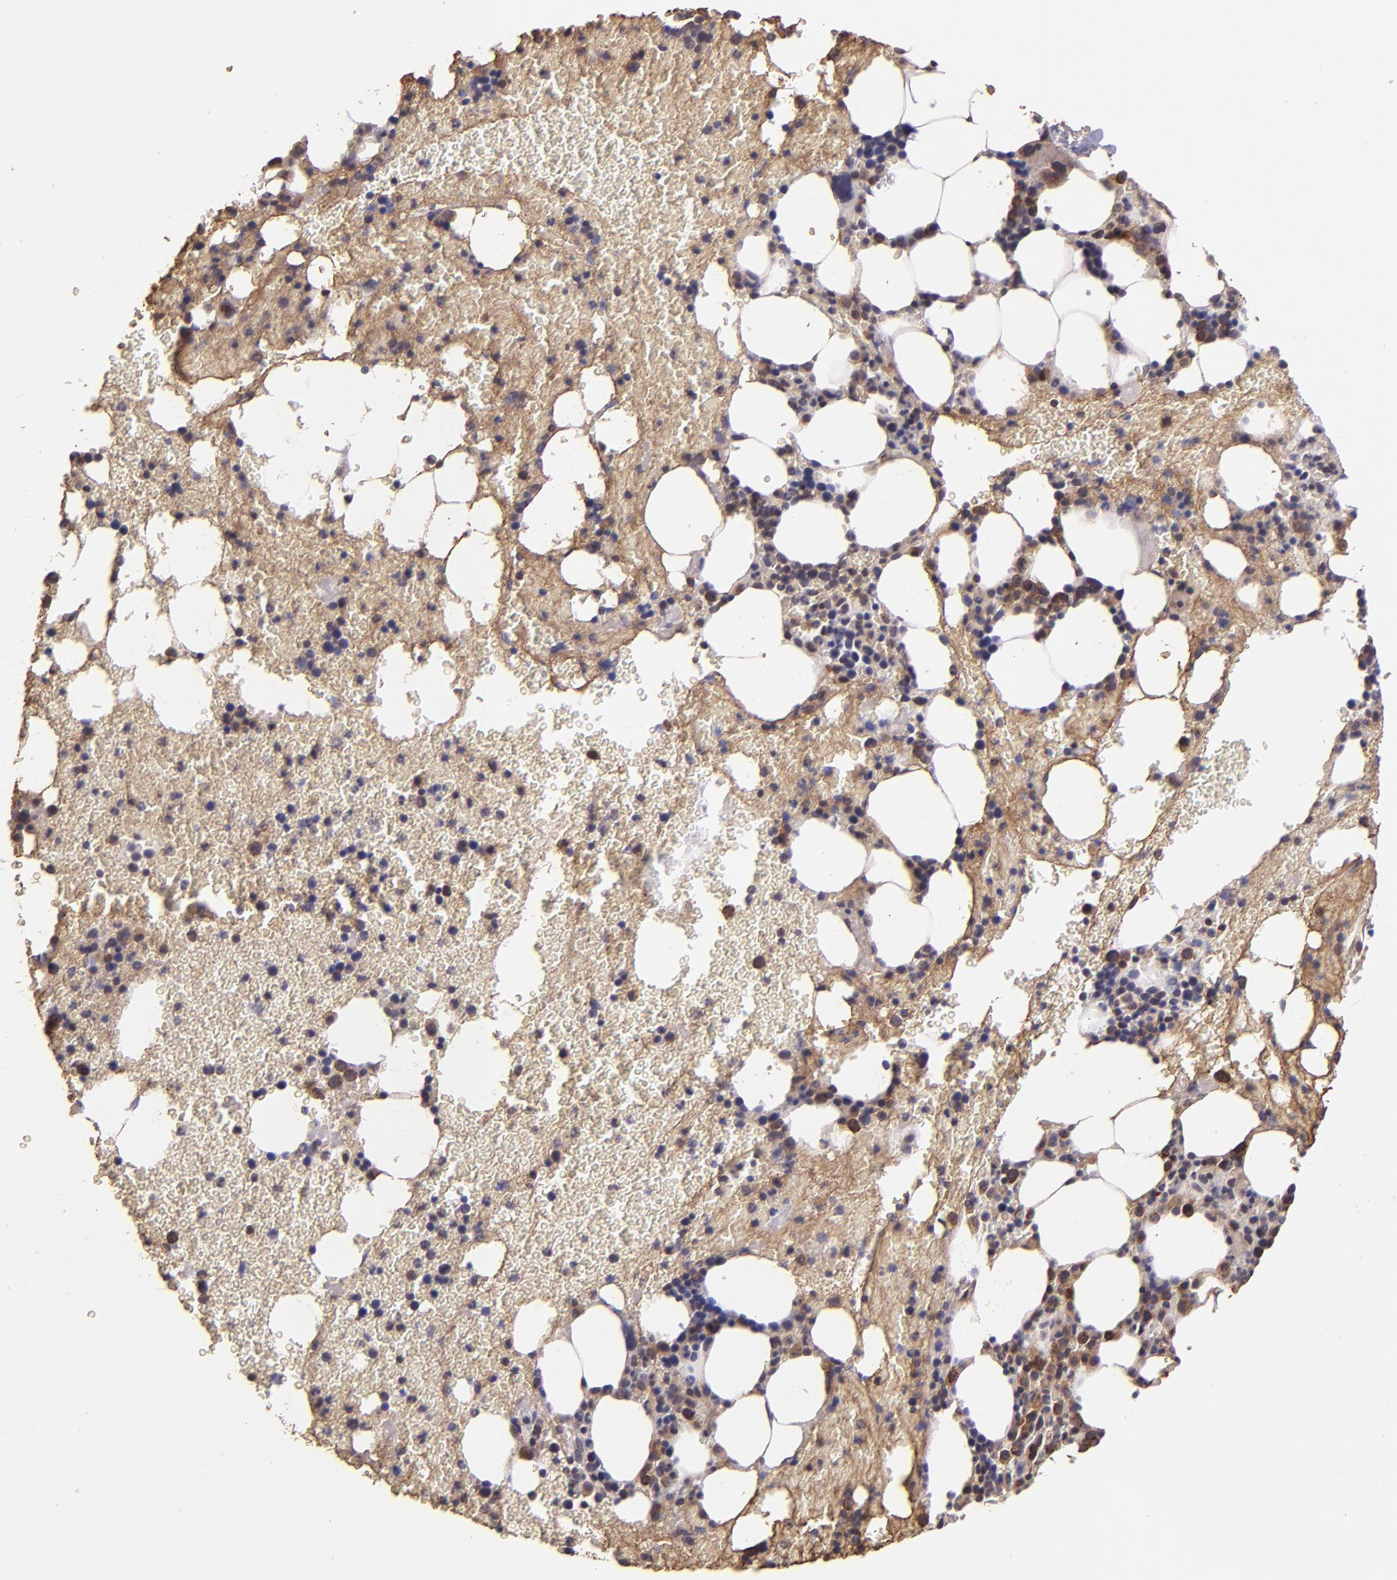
{"staining": {"intensity": "moderate", "quantity": ">75%", "location": "cytoplasmic/membranous"}, "tissue": "bone marrow", "cell_type": "Hematopoietic cells", "image_type": "normal", "snomed": [{"axis": "morphology", "description": "Normal tissue, NOS"}, {"axis": "topography", "description": "Bone marrow"}], "caption": "IHC staining of unremarkable bone marrow, which shows medium levels of moderate cytoplasmic/membranous positivity in approximately >75% of hematopoietic cells indicating moderate cytoplasmic/membranous protein staining. The staining was performed using DAB (3,3'-diaminobenzidine) (brown) for protein detection and nuclei were counterstained in hematoxylin (blue).", "gene": "USP51", "patient": {"sex": "female", "age": 84}}